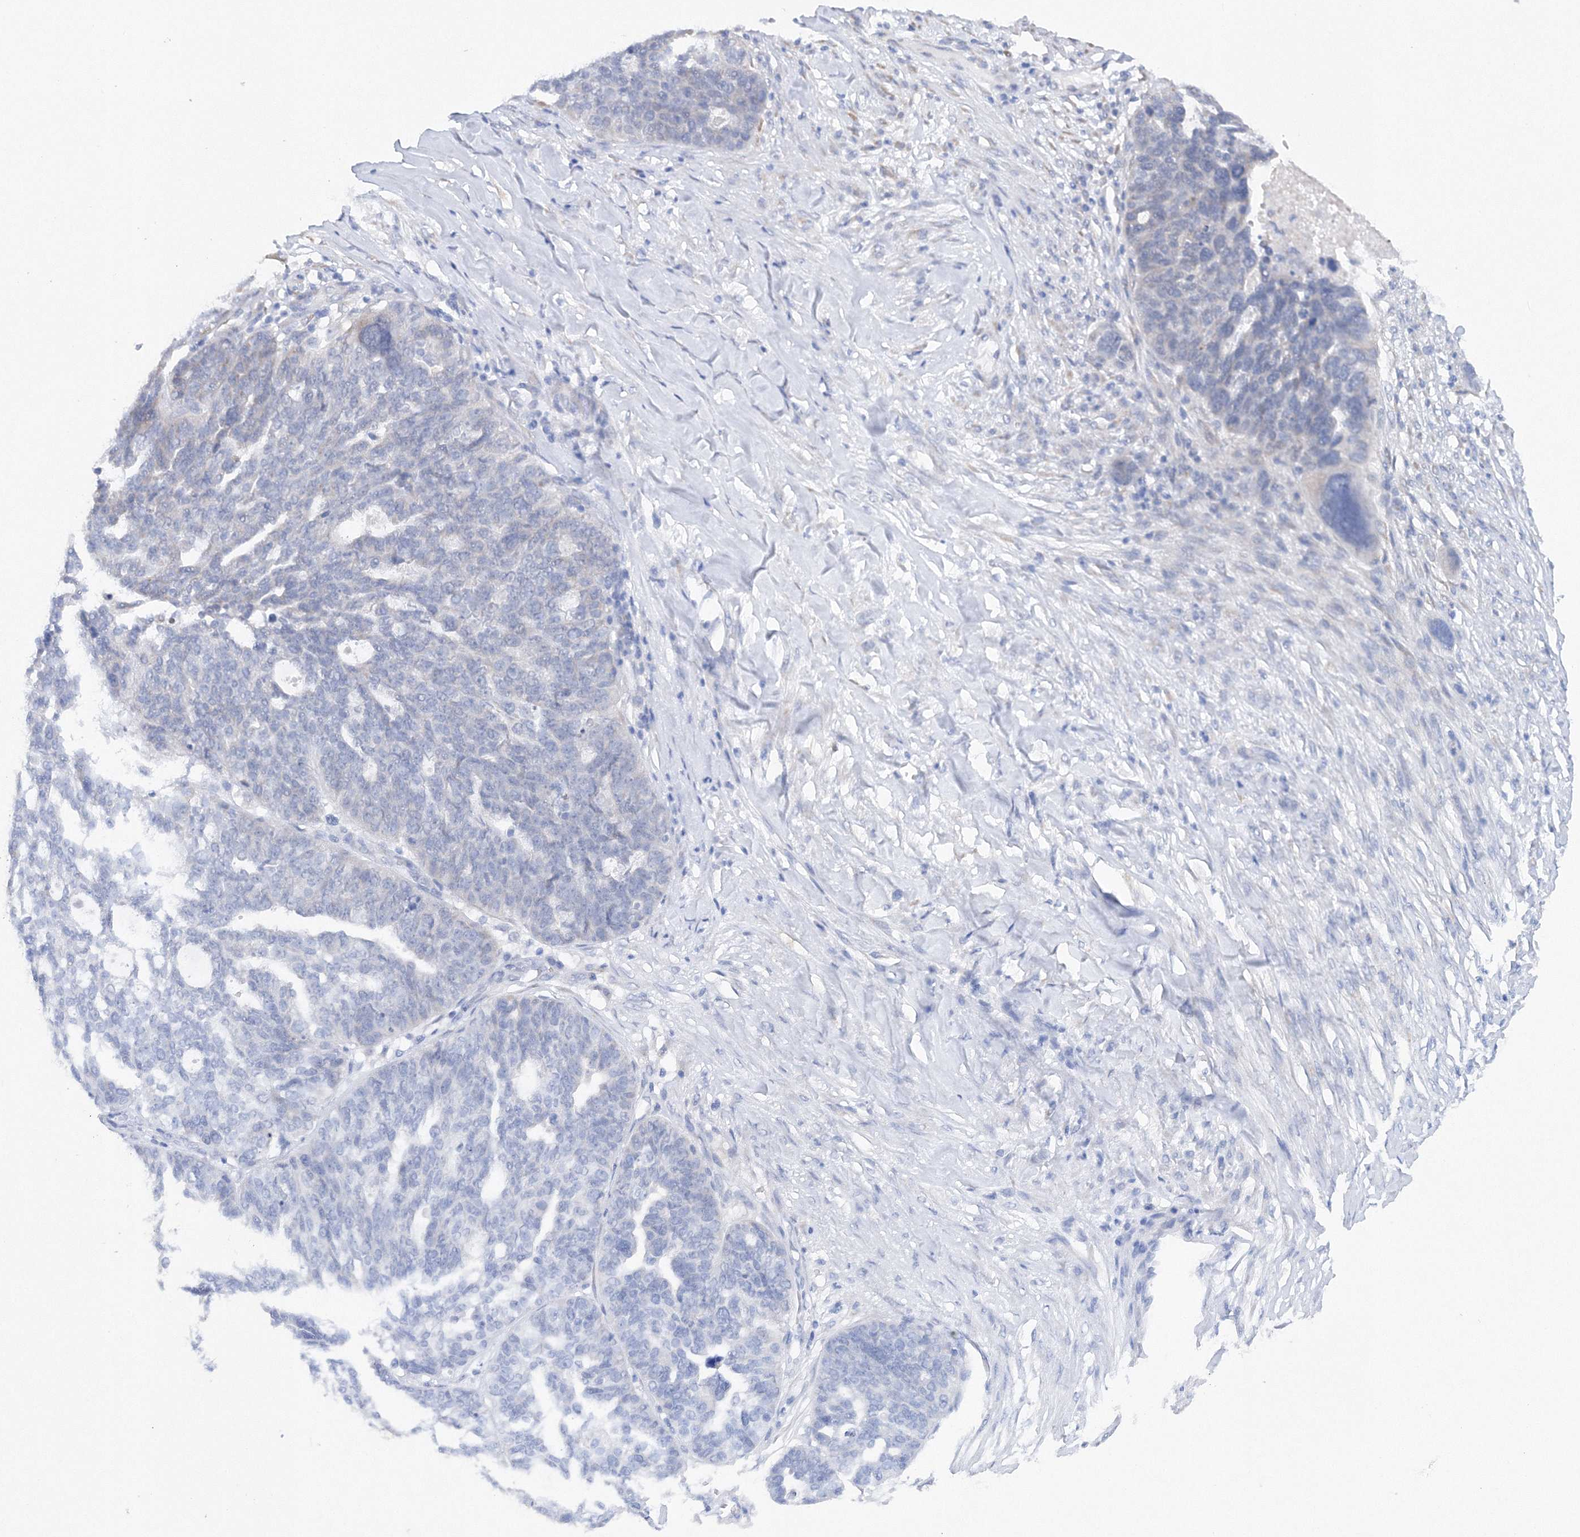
{"staining": {"intensity": "negative", "quantity": "none", "location": "none"}, "tissue": "ovarian cancer", "cell_type": "Tumor cells", "image_type": "cancer", "snomed": [{"axis": "morphology", "description": "Cystadenocarcinoma, serous, NOS"}, {"axis": "topography", "description": "Ovary"}], "caption": "Immunohistochemical staining of human serous cystadenocarcinoma (ovarian) exhibits no significant expression in tumor cells. (DAB (3,3'-diaminobenzidine) immunohistochemistry visualized using brightfield microscopy, high magnification).", "gene": "DIS3L2", "patient": {"sex": "female", "age": 59}}